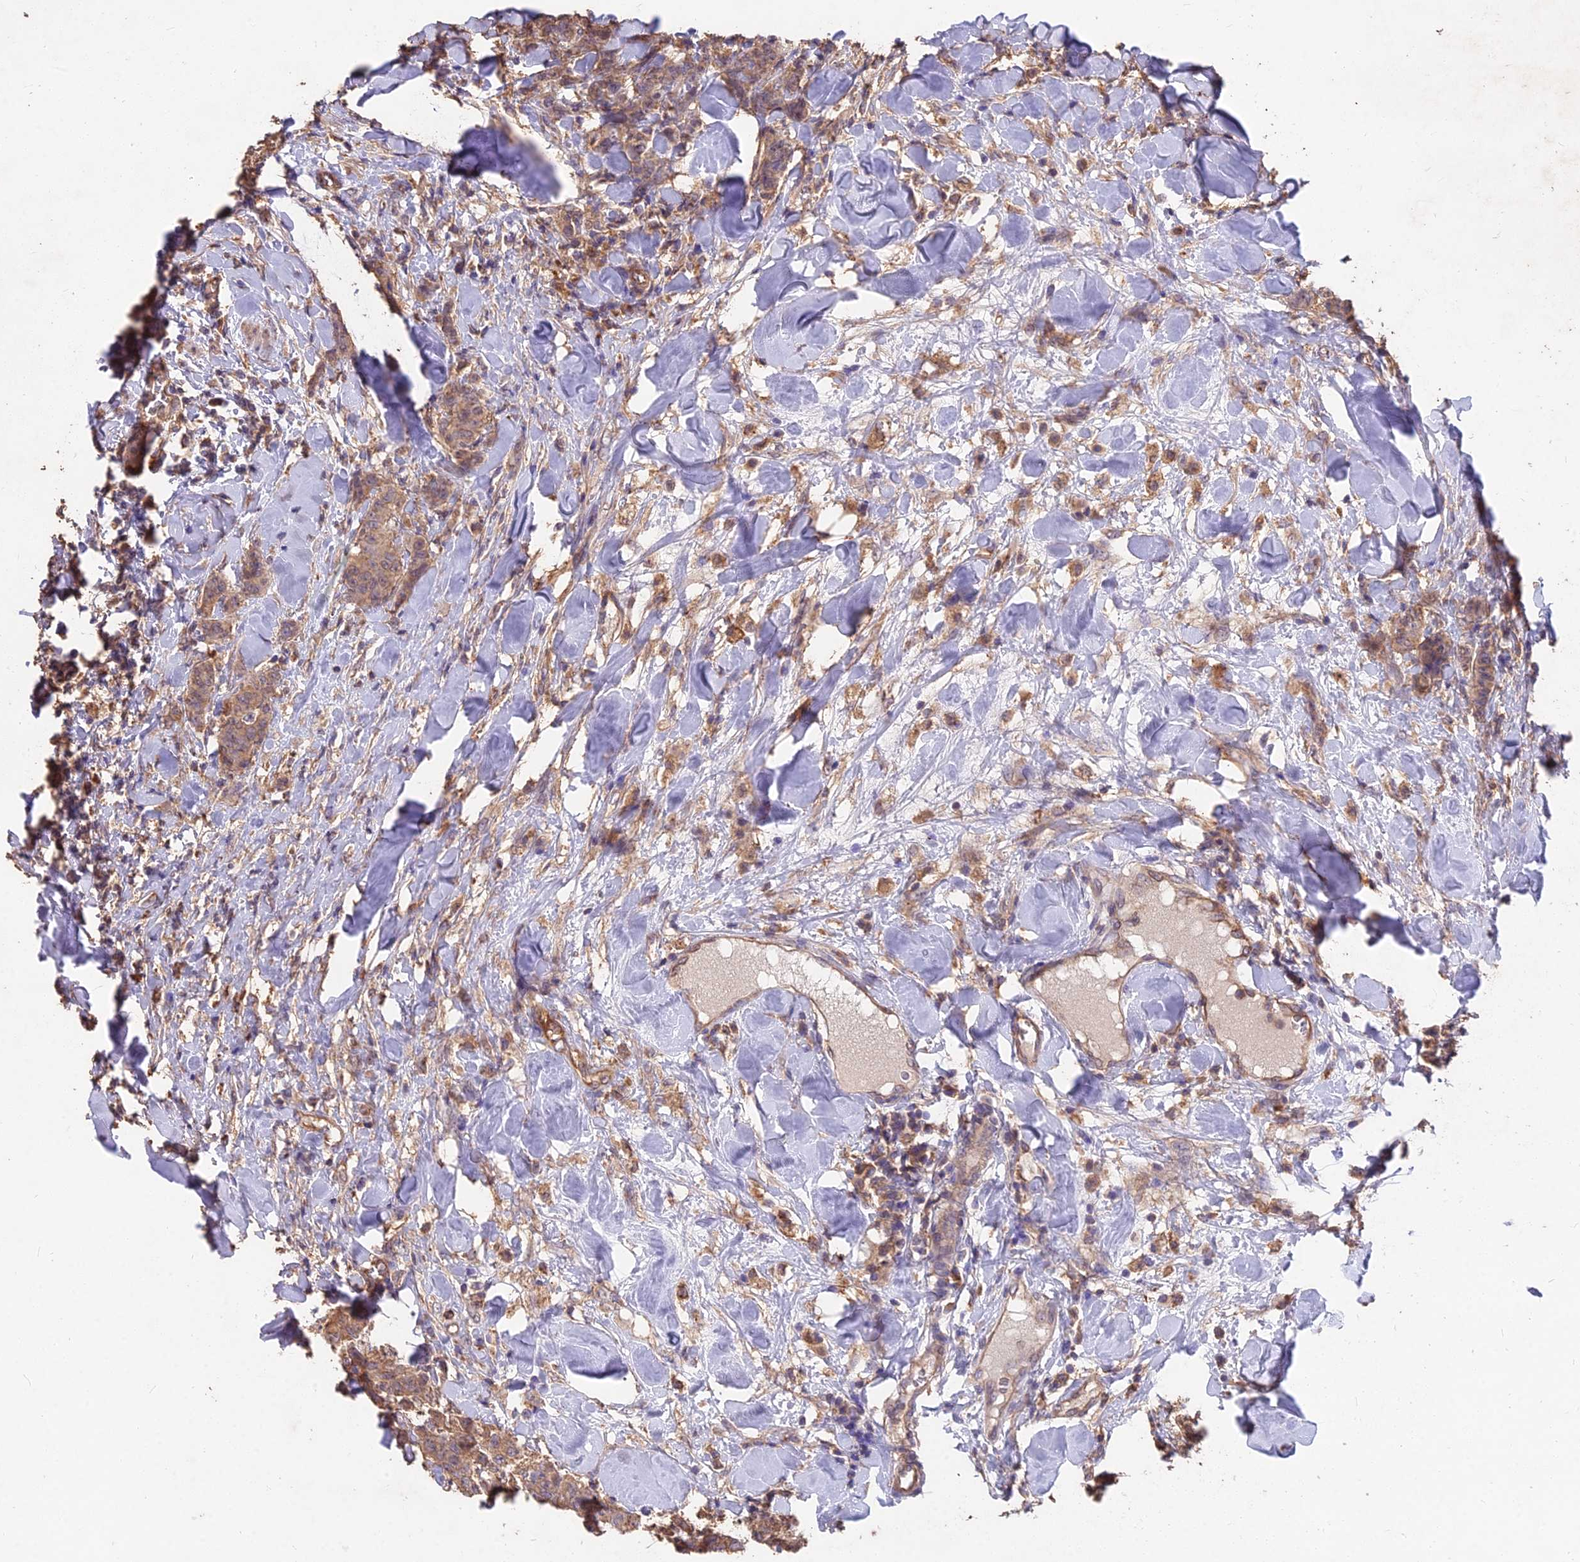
{"staining": {"intensity": "weak", "quantity": ">75%", "location": "cytoplasmic/membranous"}, "tissue": "breast cancer", "cell_type": "Tumor cells", "image_type": "cancer", "snomed": [{"axis": "morphology", "description": "Duct carcinoma"}, {"axis": "topography", "description": "Breast"}], "caption": "Invasive ductal carcinoma (breast) was stained to show a protein in brown. There is low levels of weak cytoplasmic/membranous staining in approximately >75% of tumor cells.", "gene": "CEMIP2", "patient": {"sex": "female", "age": 40}}